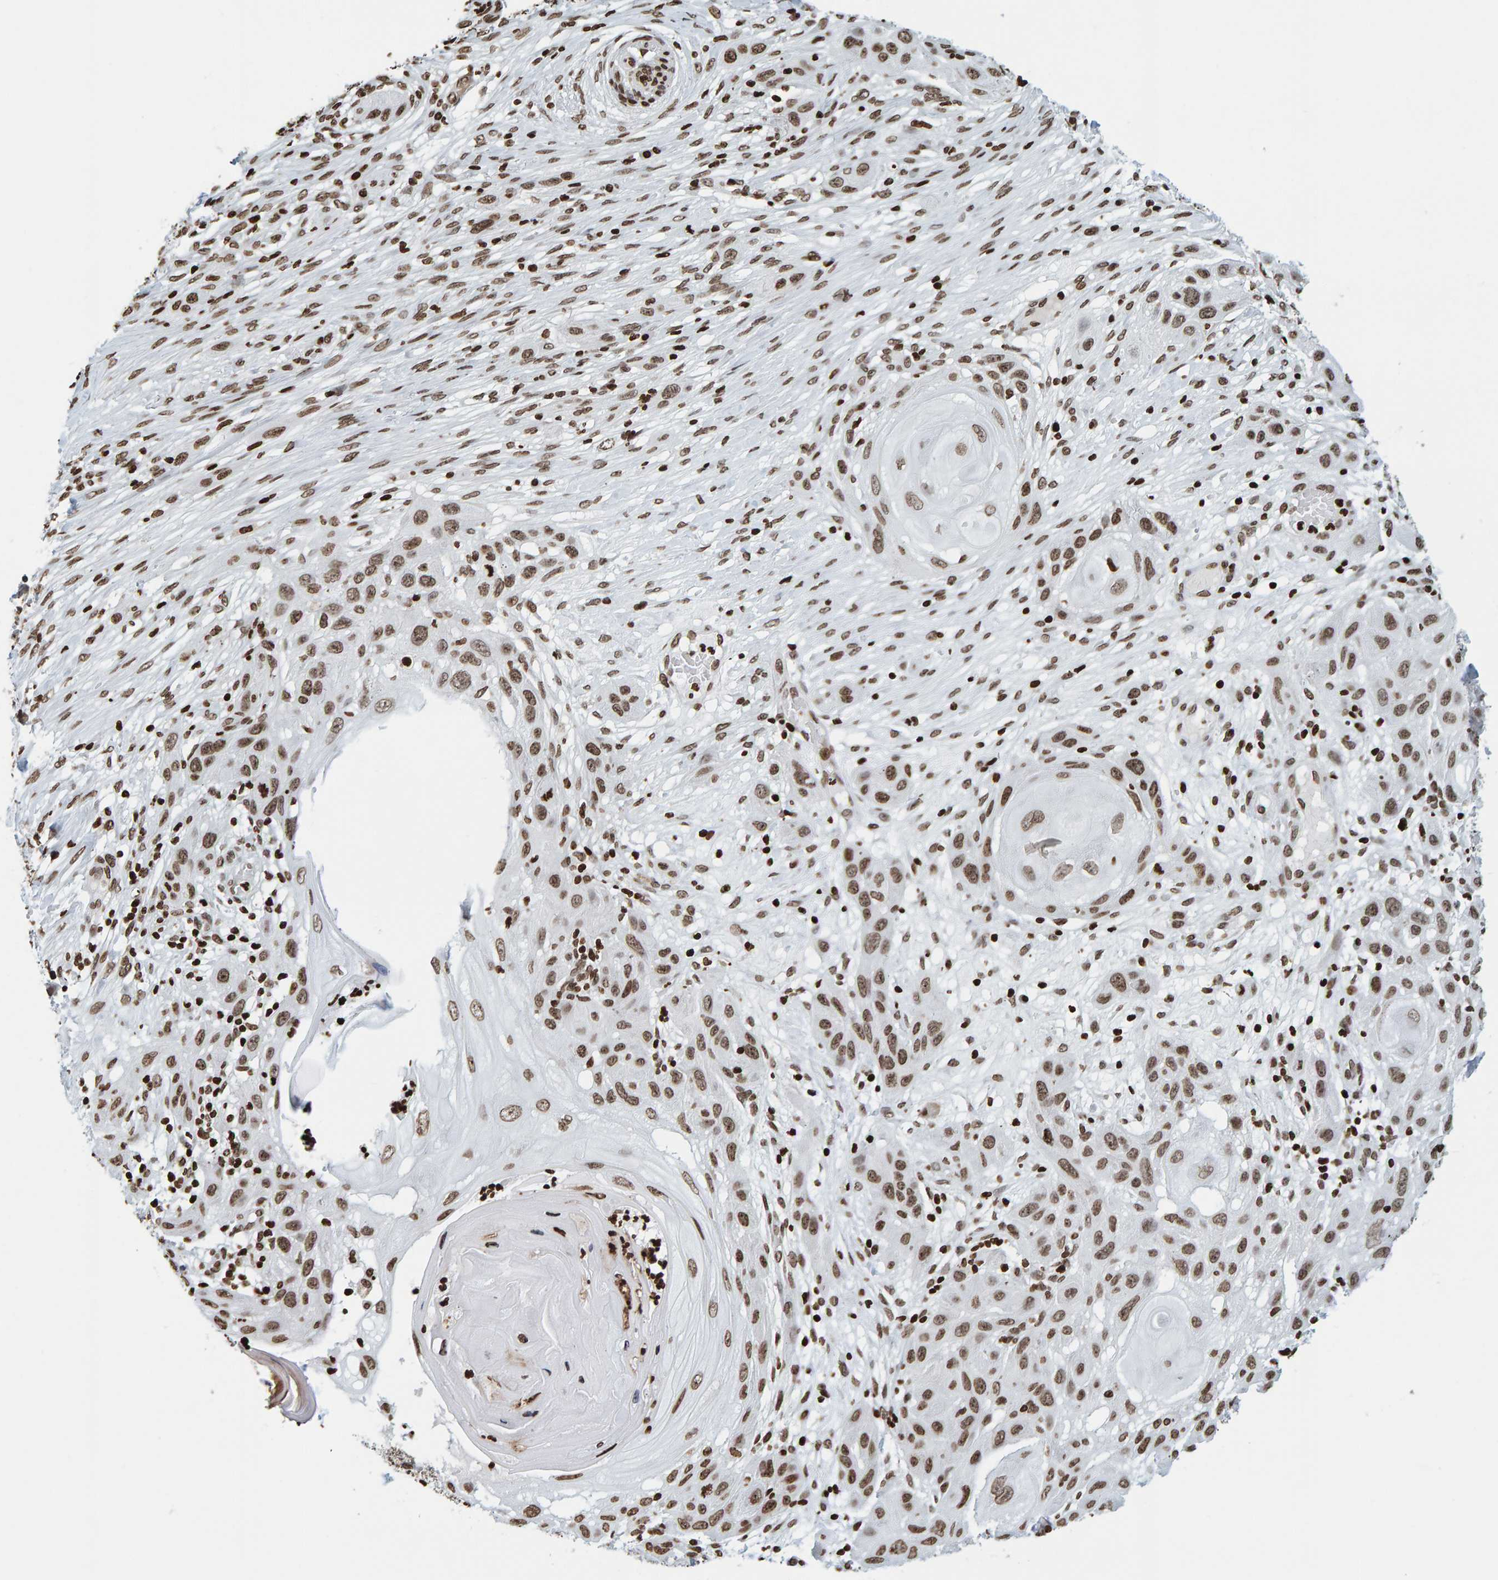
{"staining": {"intensity": "moderate", "quantity": ">75%", "location": "nuclear"}, "tissue": "skin cancer", "cell_type": "Tumor cells", "image_type": "cancer", "snomed": [{"axis": "morphology", "description": "Squamous cell carcinoma, NOS"}, {"axis": "topography", "description": "Skin"}], "caption": "The image demonstrates staining of skin squamous cell carcinoma, revealing moderate nuclear protein expression (brown color) within tumor cells.", "gene": "BRF2", "patient": {"sex": "female", "age": 96}}